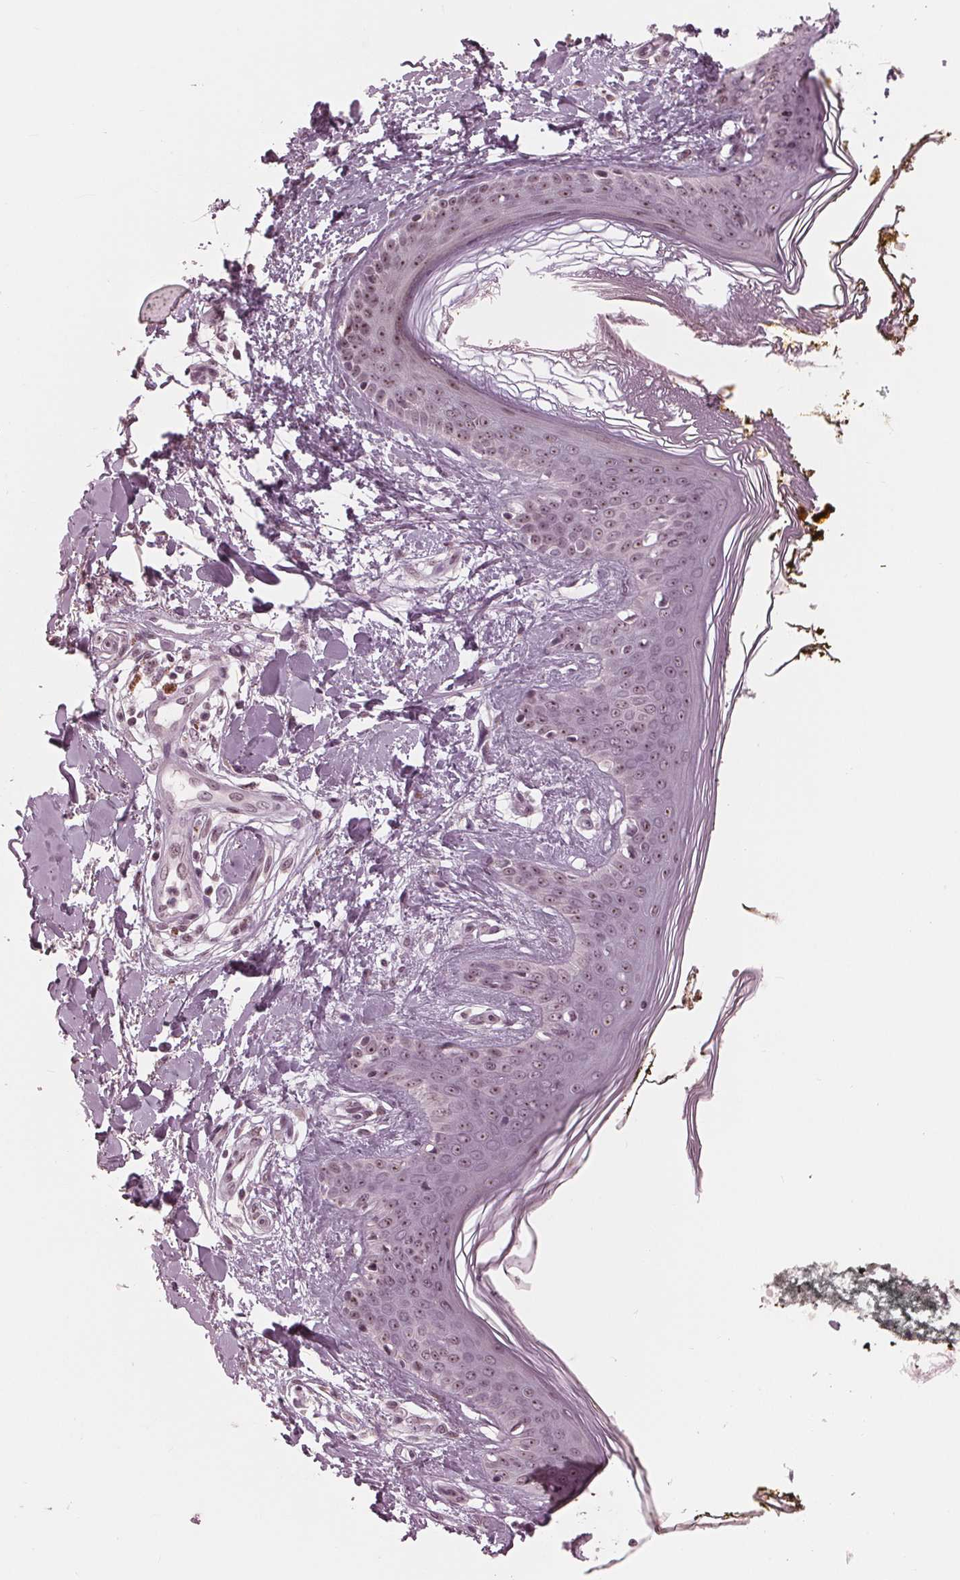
{"staining": {"intensity": "weak", "quantity": "25%-75%", "location": "cytoplasmic/membranous,nuclear"}, "tissue": "skin", "cell_type": "Fibroblasts", "image_type": "normal", "snomed": [{"axis": "morphology", "description": "Normal tissue, NOS"}, {"axis": "topography", "description": "Skin"}], "caption": "Protein expression analysis of unremarkable skin exhibits weak cytoplasmic/membranous,nuclear expression in approximately 25%-75% of fibroblasts. (Stains: DAB (3,3'-diaminobenzidine) in brown, nuclei in blue, Microscopy: brightfield microscopy at high magnification).", "gene": "SLX4", "patient": {"sex": "female", "age": 34}}